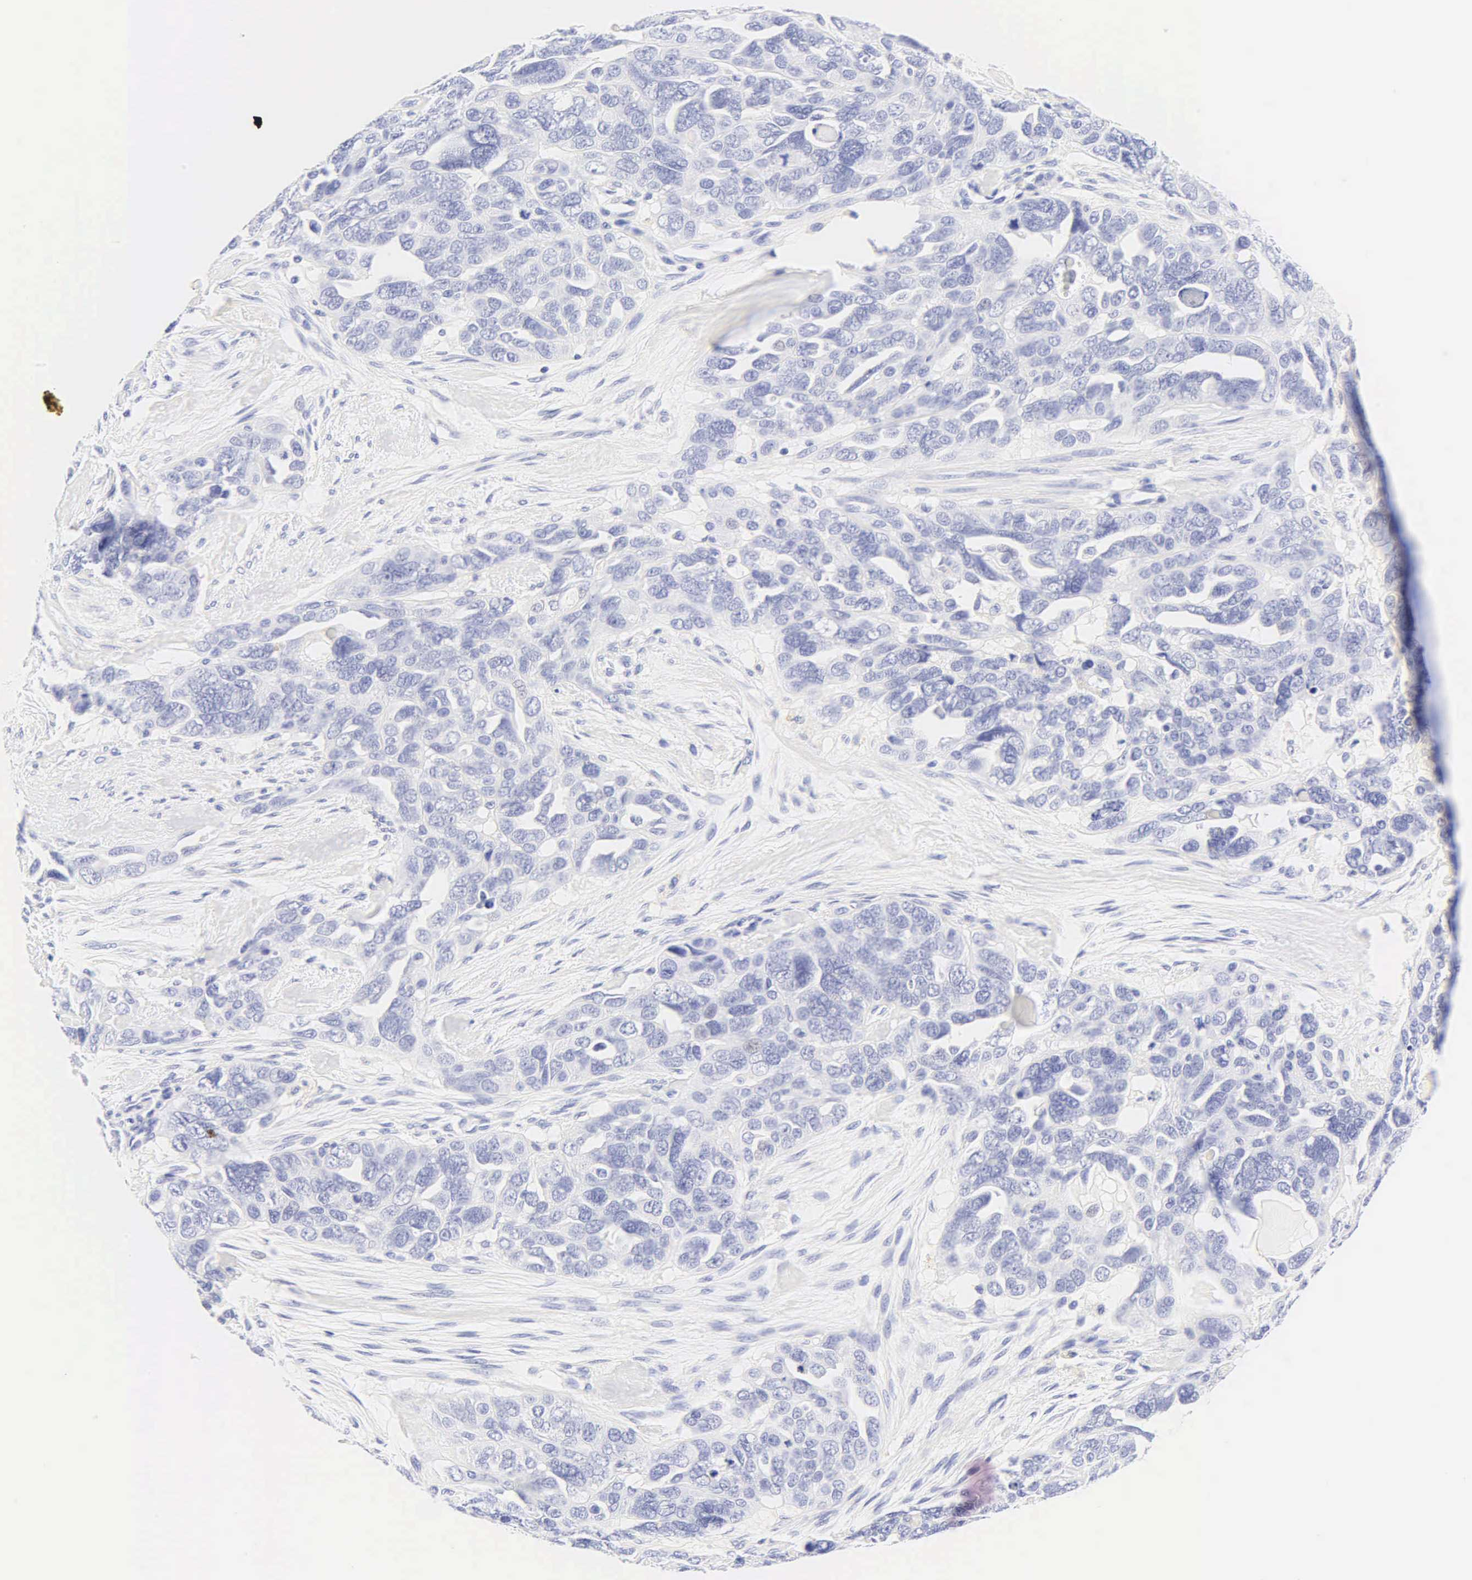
{"staining": {"intensity": "negative", "quantity": "none", "location": "none"}, "tissue": "ovarian cancer", "cell_type": "Tumor cells", "image_type": "cancer", "snomed": [{"axis": "morphology", "description": "Cystadenocarcinoma, serous, NOS"}, {"axis": "topography", "description": "Ovary"}], "caption": "Protein analysis of serous cystadenocarcinoma (ovarian) exhibits no significant positivity in tumor cells. Nuclei are stained in blue.", "gene": "KRT20", "patient": {"sex": "female", "age": 63}}